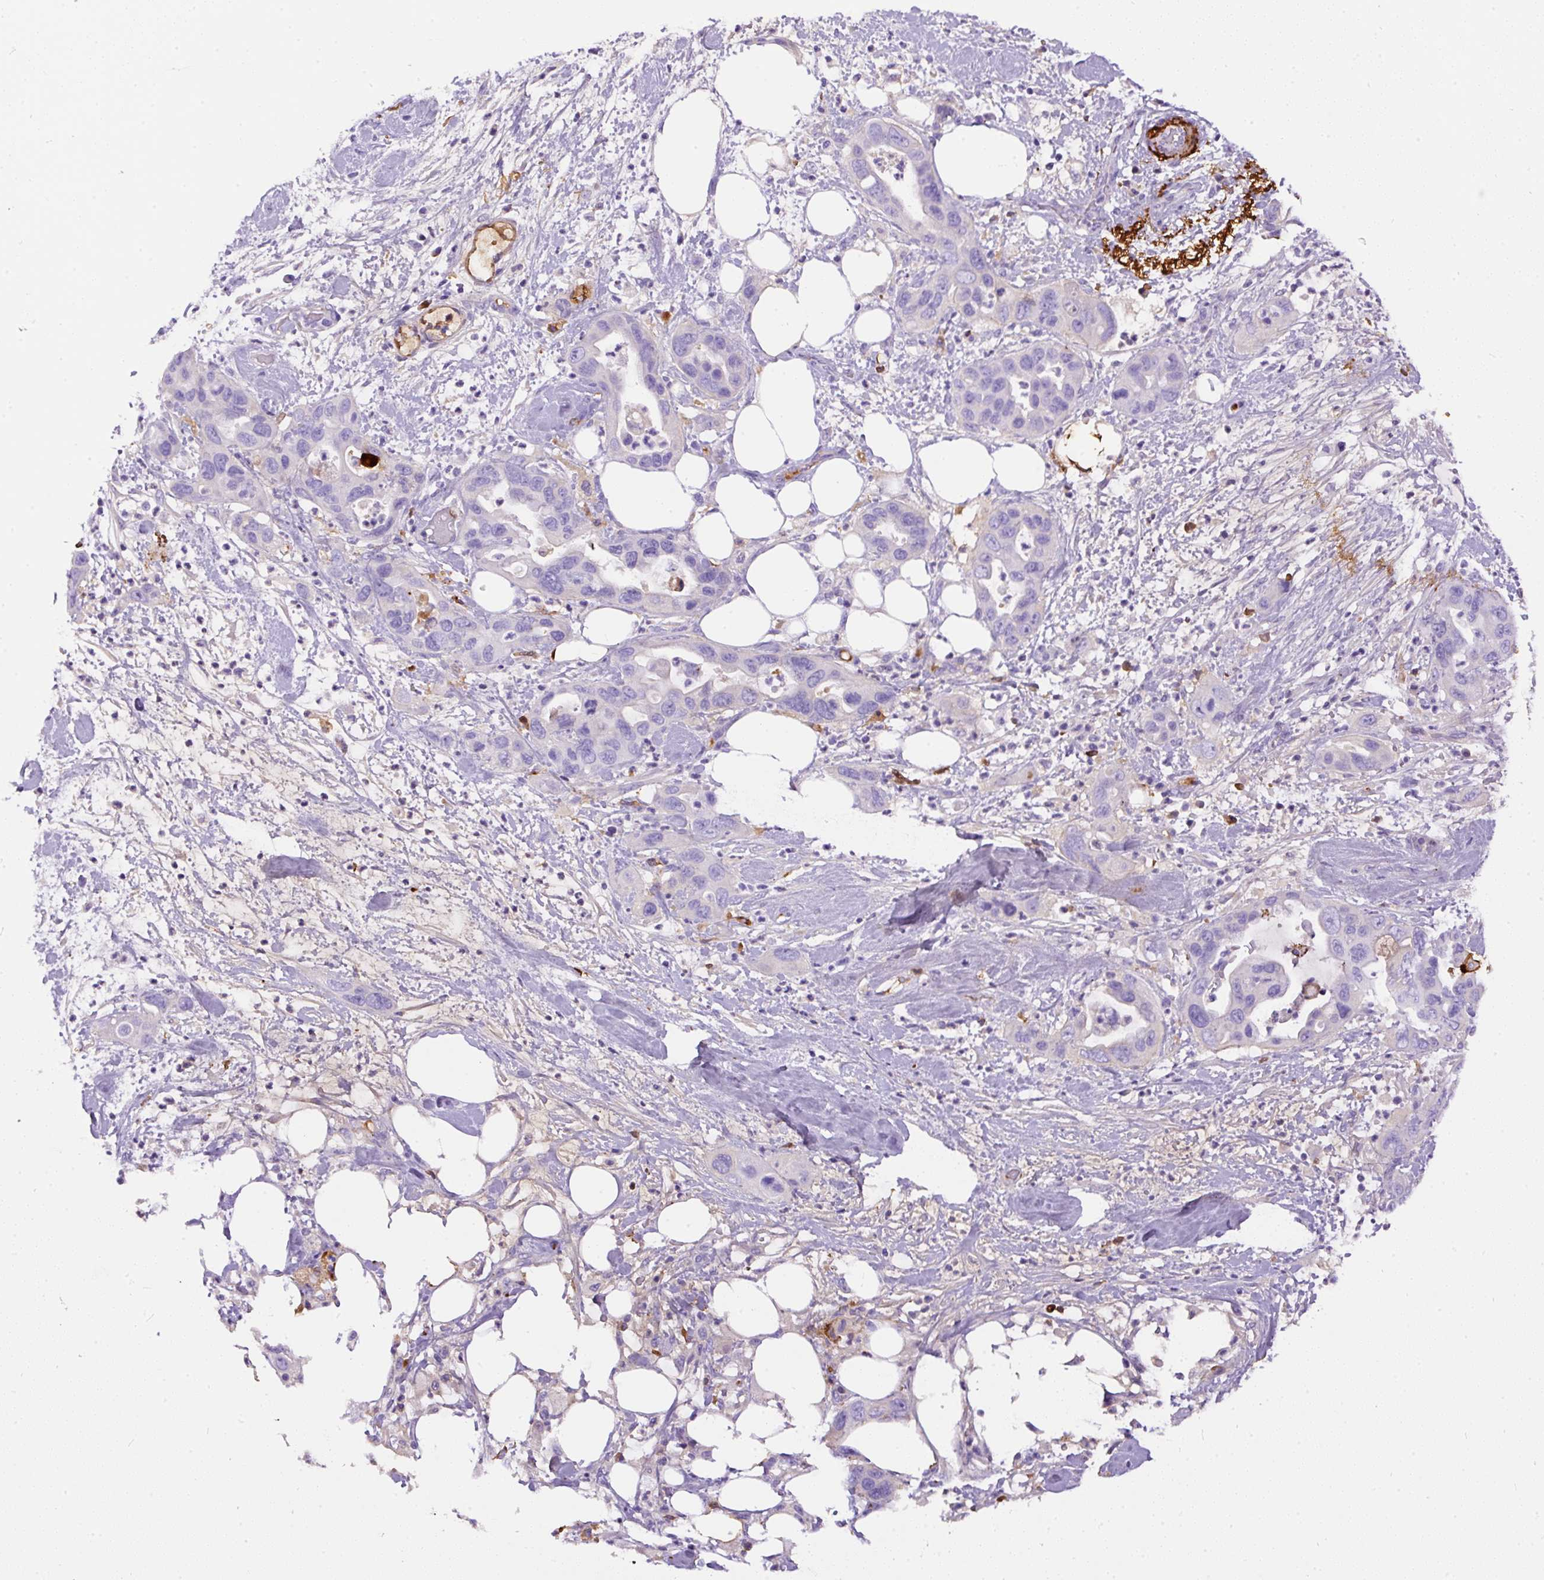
{"staining": {"intensity": "negative", "quantity": "none", "location": "none"}, "tissue": "pancreatic cancer", "cell_type": "Tumor cells", "image_type": "cancer", "snomed": [{"axis": "morphology", "description": "Adenocarcinoma, NOS"}, {"axis": "topography", "description": "Pancreas"}], "caption": "This is an IHC micrograph of adenocarcinoma (pancreatic). There is no expression in tumor cells.", "gene": "APCS", "patient": {"sex": "female", "age": 71}}